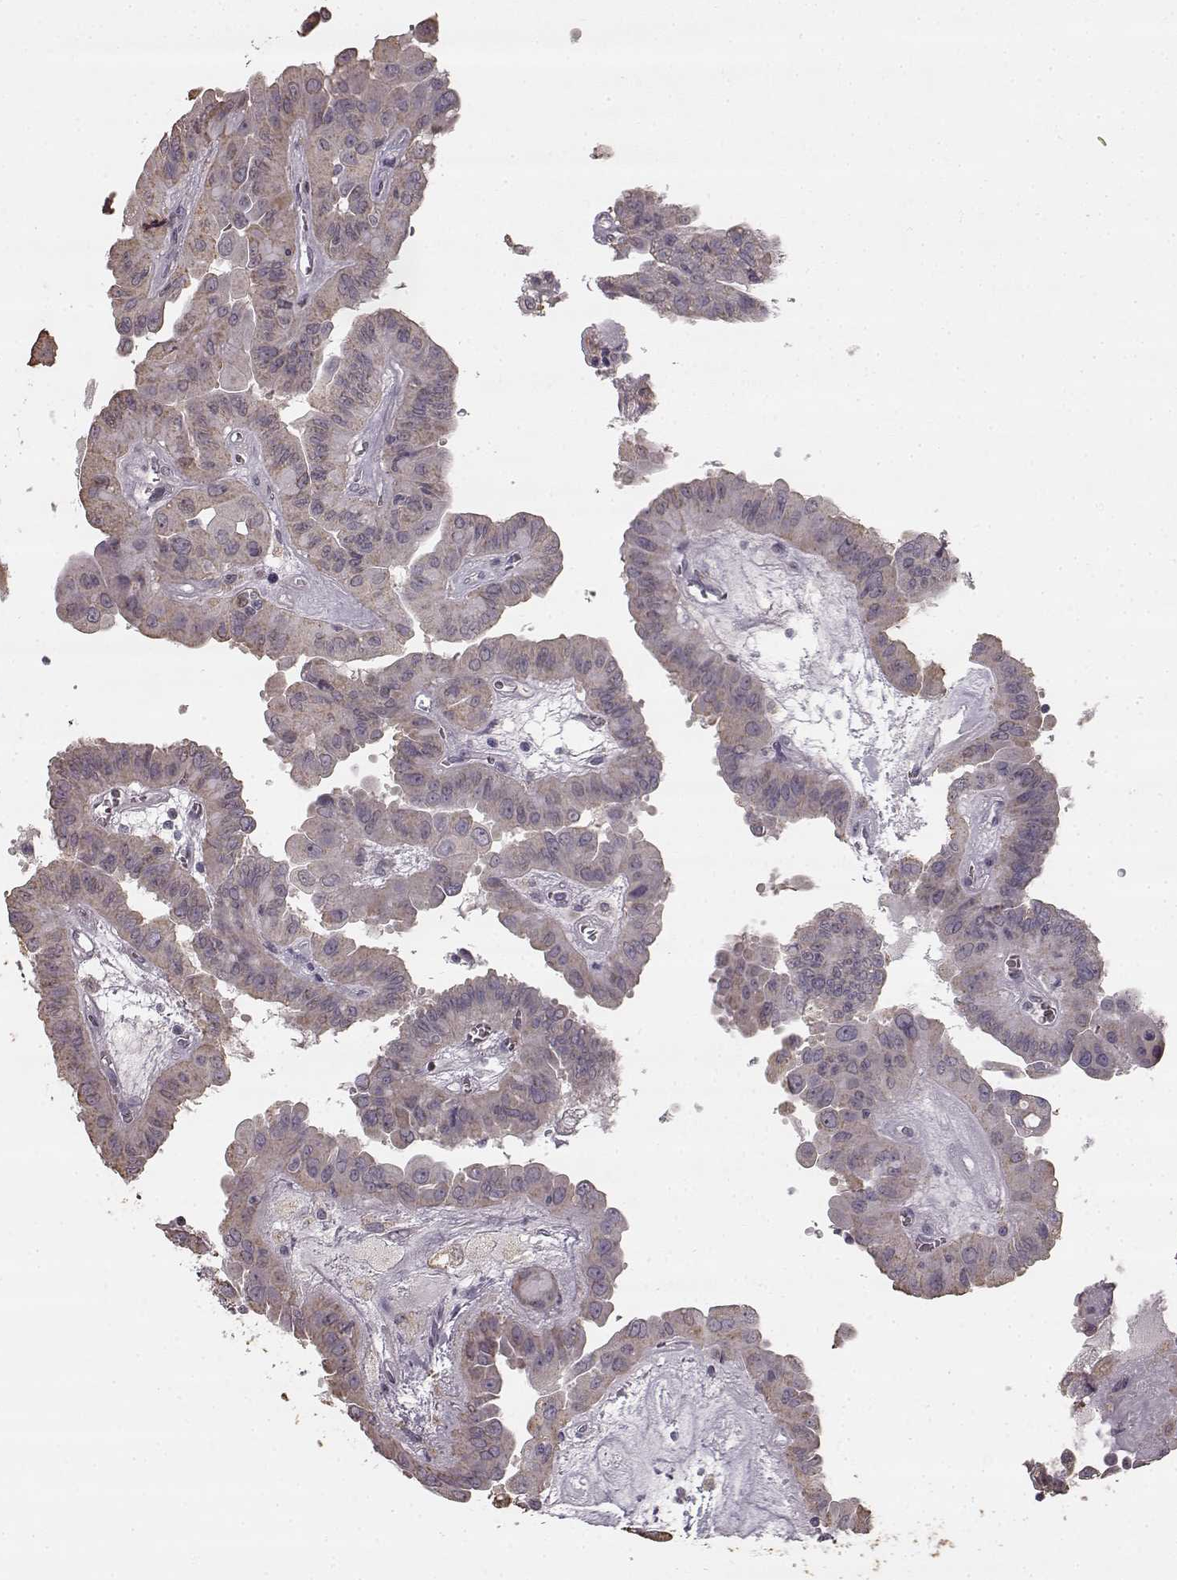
{"staining": {"intensity": "weak", "quantity": ">75%", "location": "cytoplasmic/membranous"}, "tissue": "thyroid cancer", "cell_type": "Tumor cells", "image_type": "cancer", "snomed": [{"axis": "morphology", "description": "Papillary adenocarcinoma, NOS"}, {"axis": "topography", "description": "Thyroid gland"}], "caption": "DAB (3,3'-diaminobenzidine) immunohistochemical staining of thyroid papillary adenocarcinoma shows weak cytoplasmic/membranous protein positivity in about >75% of tumor cells.", "gene": "HMMR", "patient": {"sex": "female", "age": 37}}